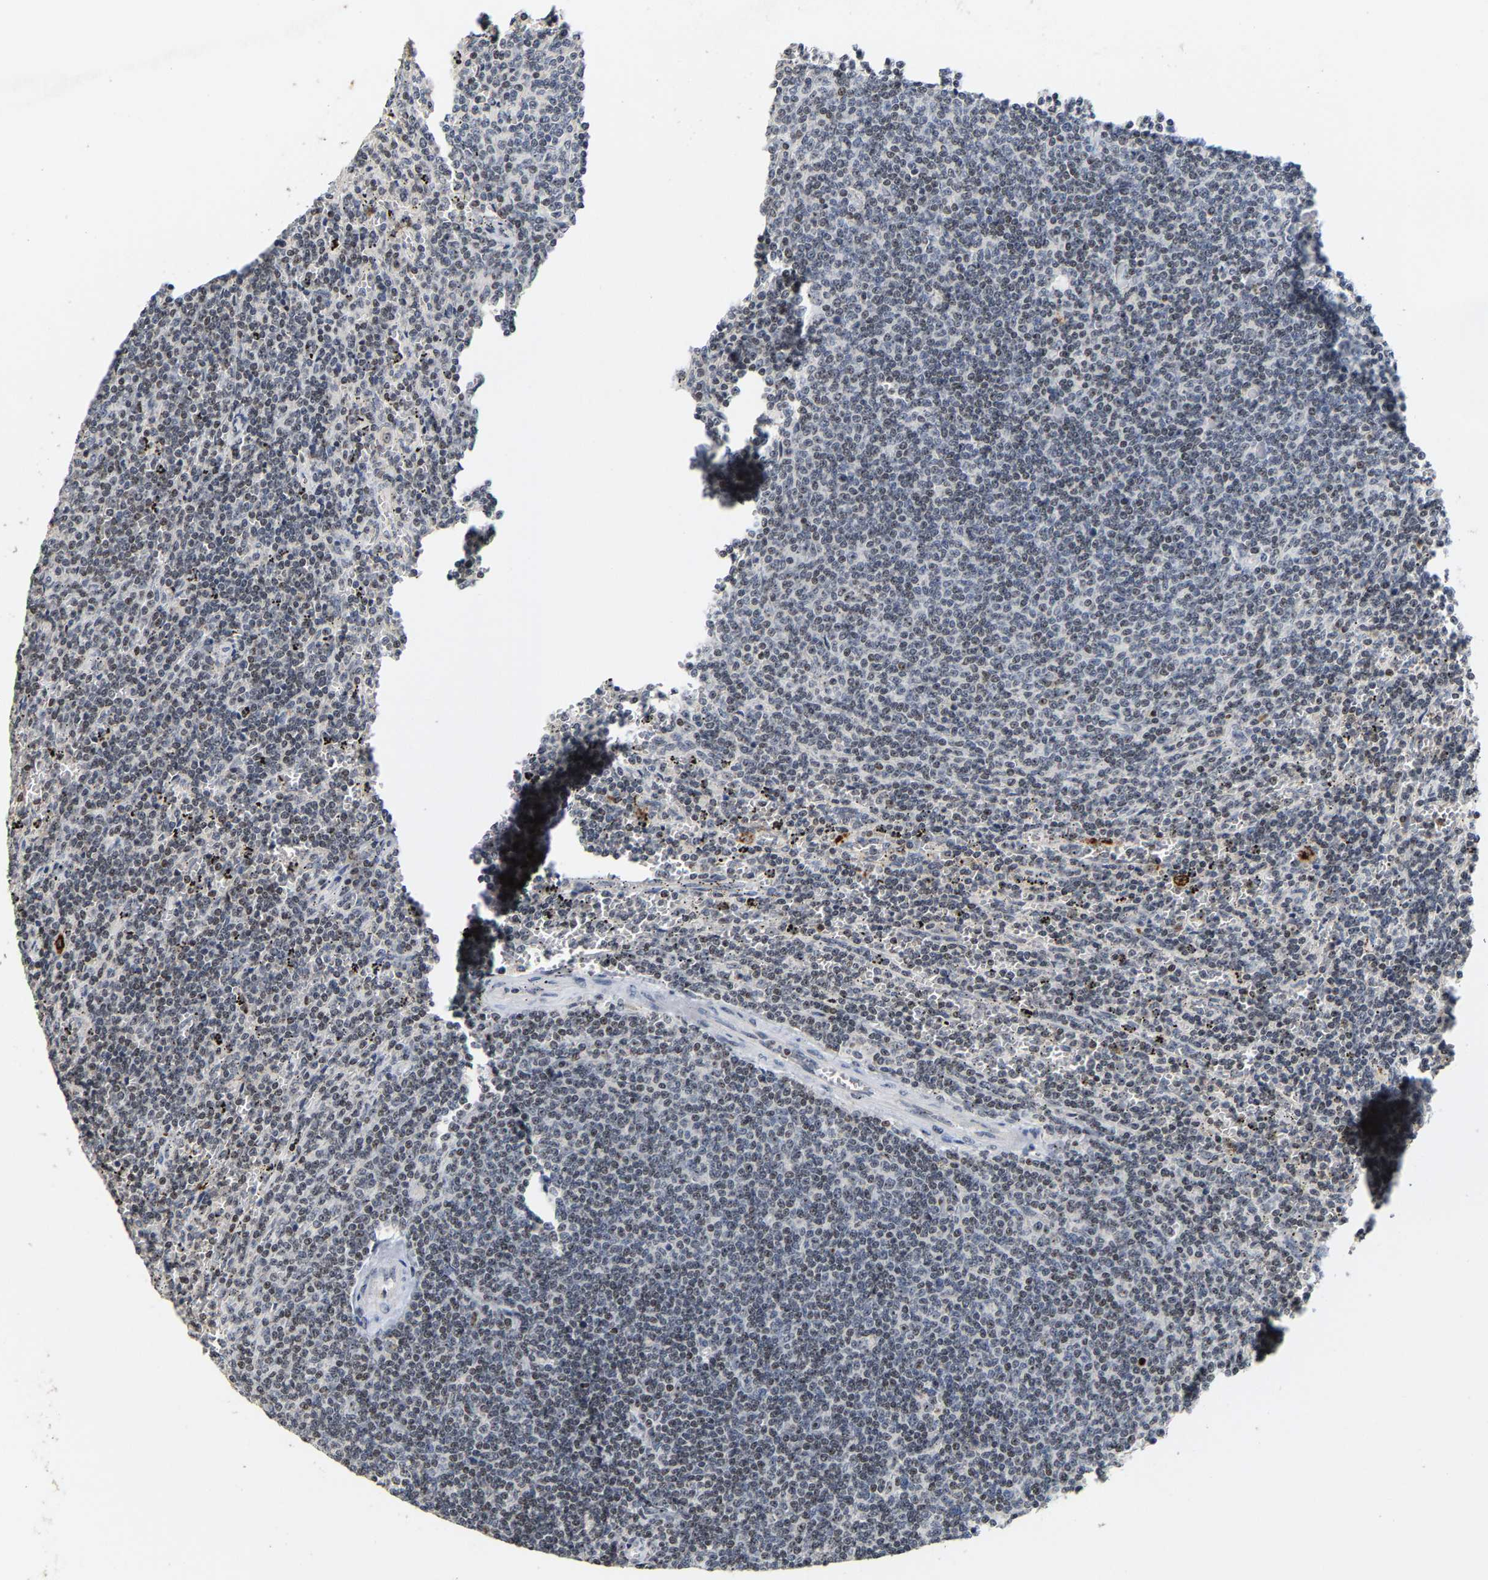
{"staining": {"intensity": "weak", "quantity": "25%-75%", "location": "nuclear"}, "tissue": "lymphoma", "cell_type": "Tumor cells", "image_type": "cancer", "snomed": [{"axis": "morphology", "description": "Malignant lymphoma, non-Hodgkin's type, Low grade"}, {"axis": "topography", "description": "Spleen"}], "caption": "Immunohistochemistry (IHC) image of neoplastic tissue: human low-grade malignant lymphoma, non-Hodgkin's type stained using IHC demonstrates low levels of weak protein expression localized specifically in the nuclear of tumor cells, appearing as a nuclear brown color.", "gene": "NOP58", "patient": {"sex": "female", "age": 50}}